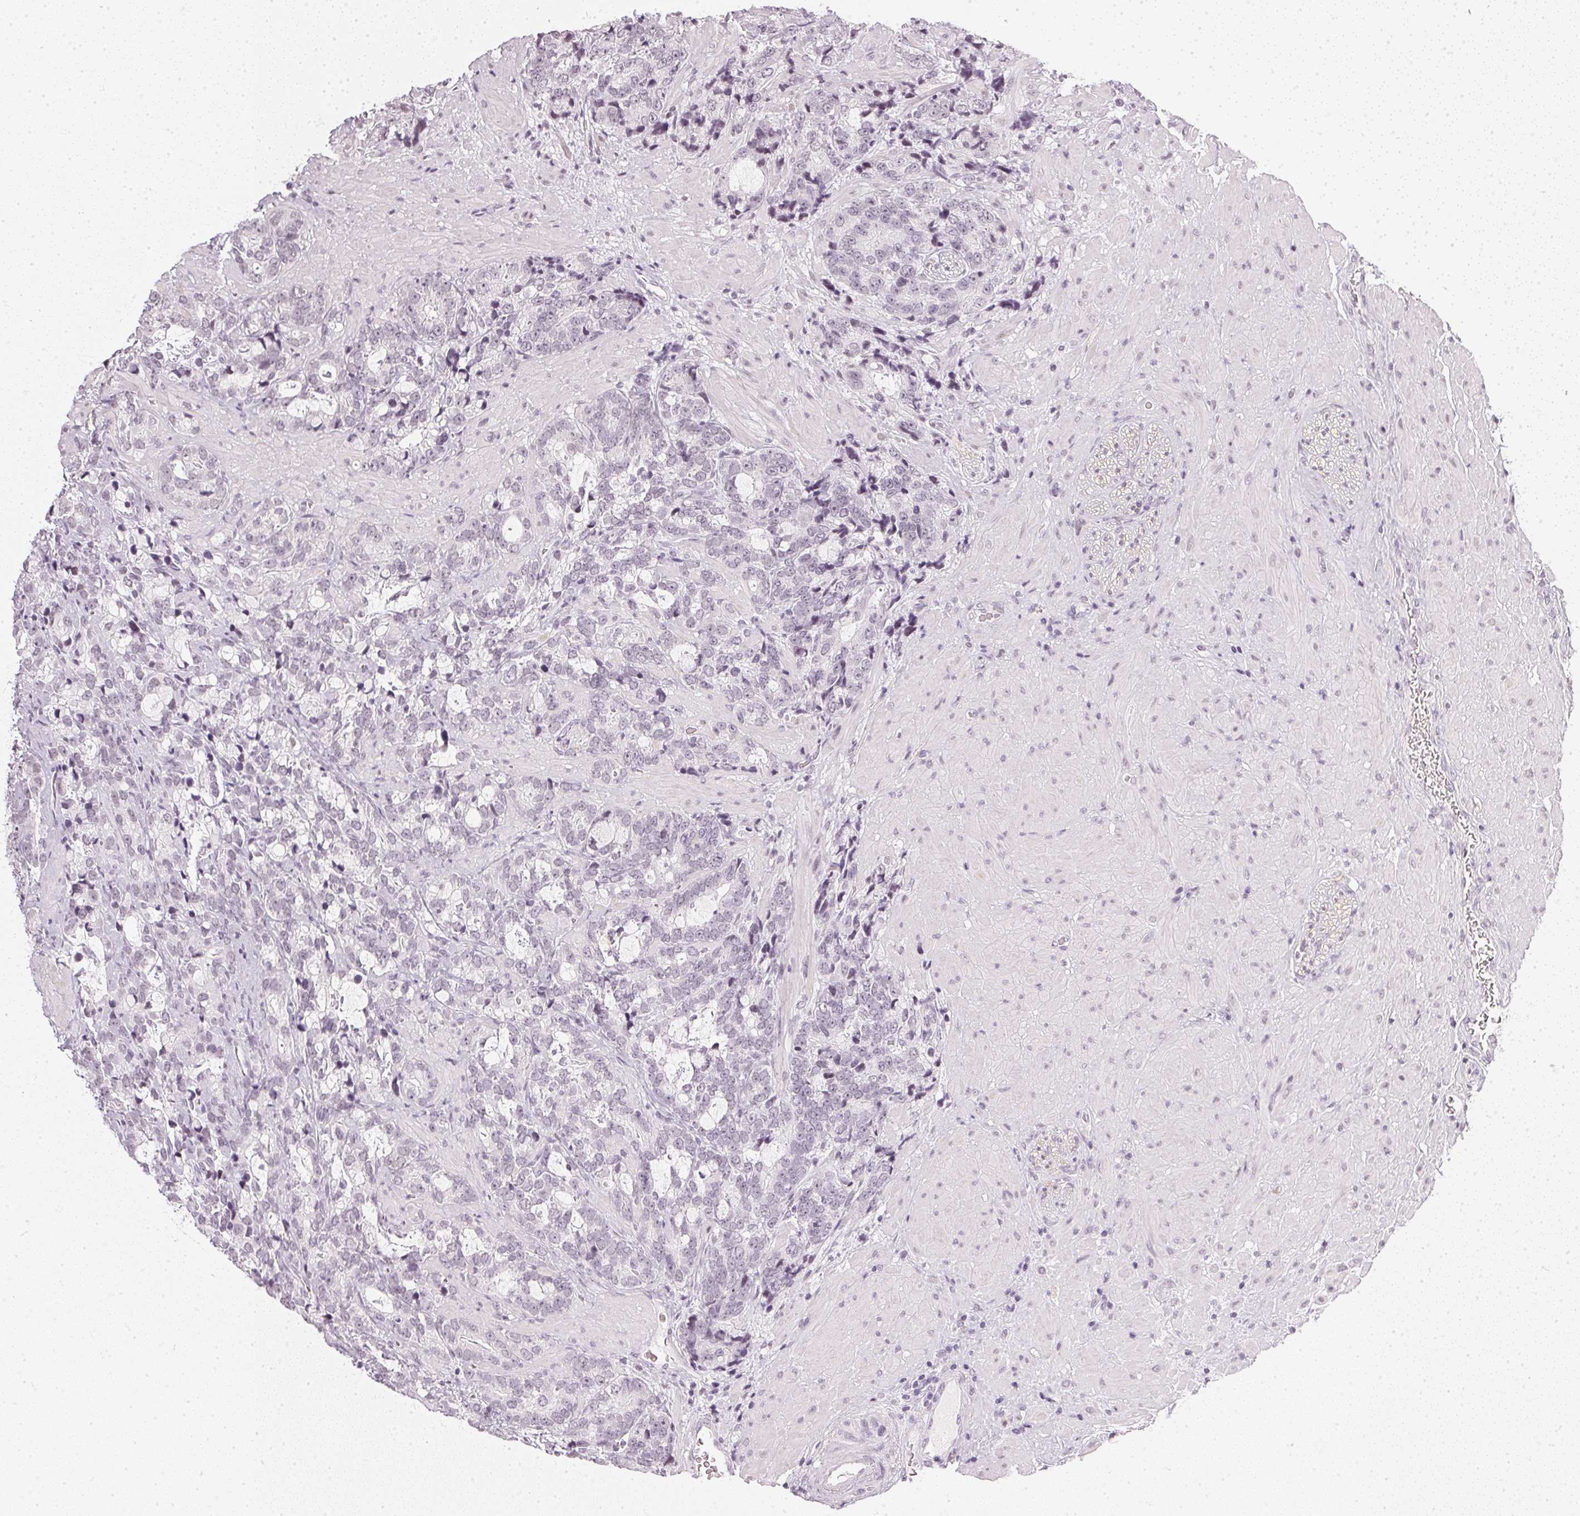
{"staining": {"intensity": "negative", "quantity": "none", "location": "none"}, "tissue": "prostate cancer", "cell_type": "Tumor cells", "image_type": "cancer", "snomed": [{"axis": "morphology", "description": "Adenocarcinoma, High grade"}, {"axis": "topography", "description": "Prostate"}], "caption": "Immunohistochemistry (IHC) photomicrograph of human prostate high-grade adenocarcinoma stained for a protein (brown), which demonstrates no positivity in tumor cells.", "gene": "DNAJC6", "patient": {"sex": "male", "age": 74}}